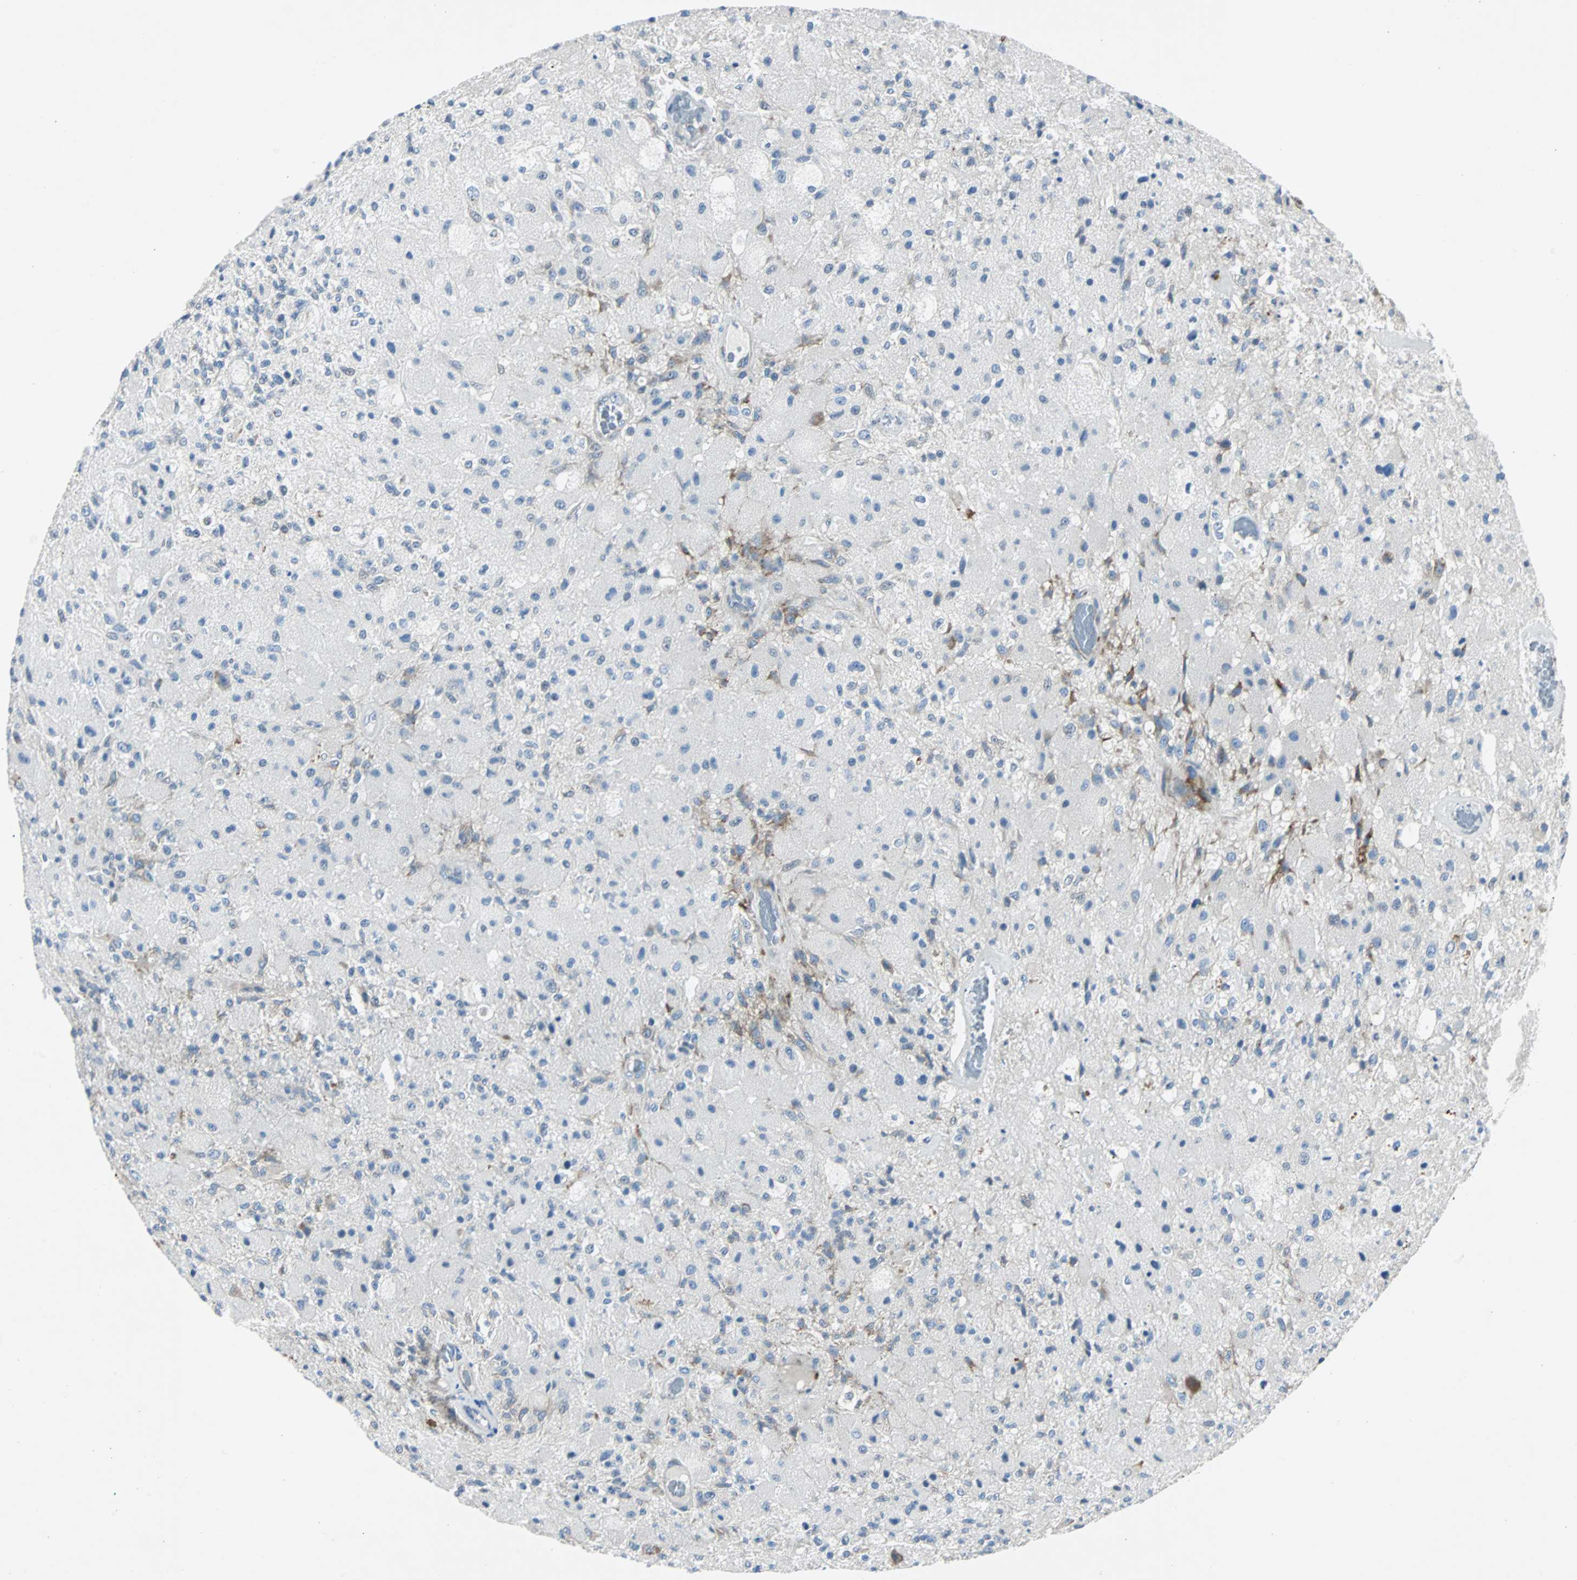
{"staining": {"intensity": "moderate", "quantity": "<25%", "location": "cytoplasmic/membranous"}, "tissue": "glioma", "cell_type": "Tumor cells", "image_type": "cancer", "snomed": [{"axis": "morphology", "description": "Normal tissue, NOS"}, {"axis": "morphology", "description": "Glioma, malignant, High grade"}, {"axis": "topography", "description": "Cerebral cortex"}], "caption": "A brown stain highlights moderate cytoplasmic/membranous staining of a protein in human glioma tumor cells. The staining was performed using DAB to visualize the protein expression in brown, while the nuclei were stained in blue with hematoxylin (Magnification: 20x).", "gene": "BBC3", "patient": {"sex": "male", "age": 77}}